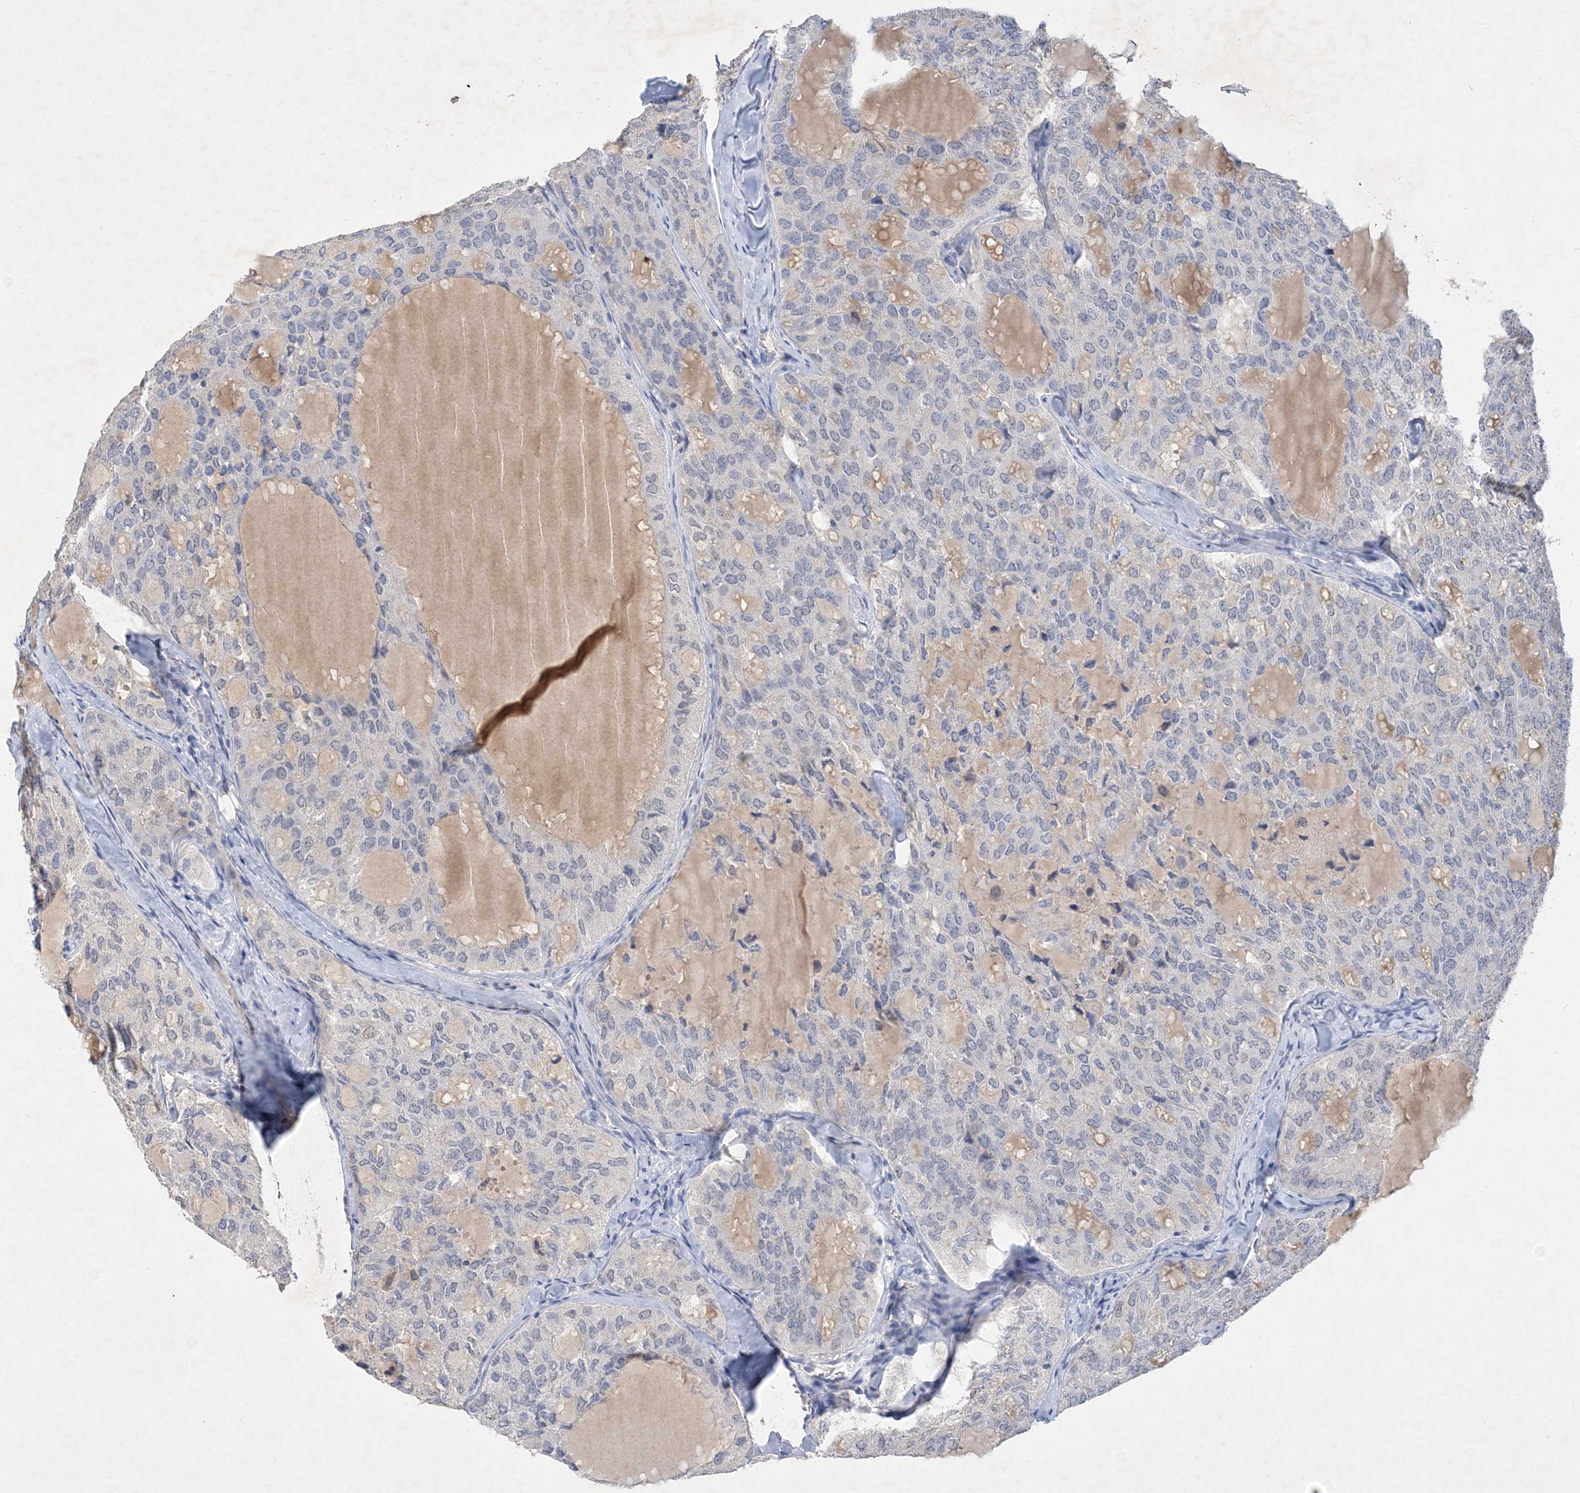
{"staining": {"intensity": "negative", "quantity": "none", "location": "none"}, "tissue": "thyroid cancer", "cell_type": "Tumor cells", "image_type": "cancer", "snomed": [{"axis": "morphology", "description": "Follicular adenoma carcinoma, NOS"}, {"axis": "topography", "description": "Thyroid gland"}], "caption": "A high-resolution image shows IHC staining of thyroid cancer, which demonstrates no significant staining in tumor cells. The staining was performed using DAB (3,3'-diaminobenzidine) to visualize the protein expression in brown, while the nuclei were stained in blue with hematoxylin (Magnification: 20x).", "gene": "C11orf58", "patient": {"sex": "male", "age": 75}}